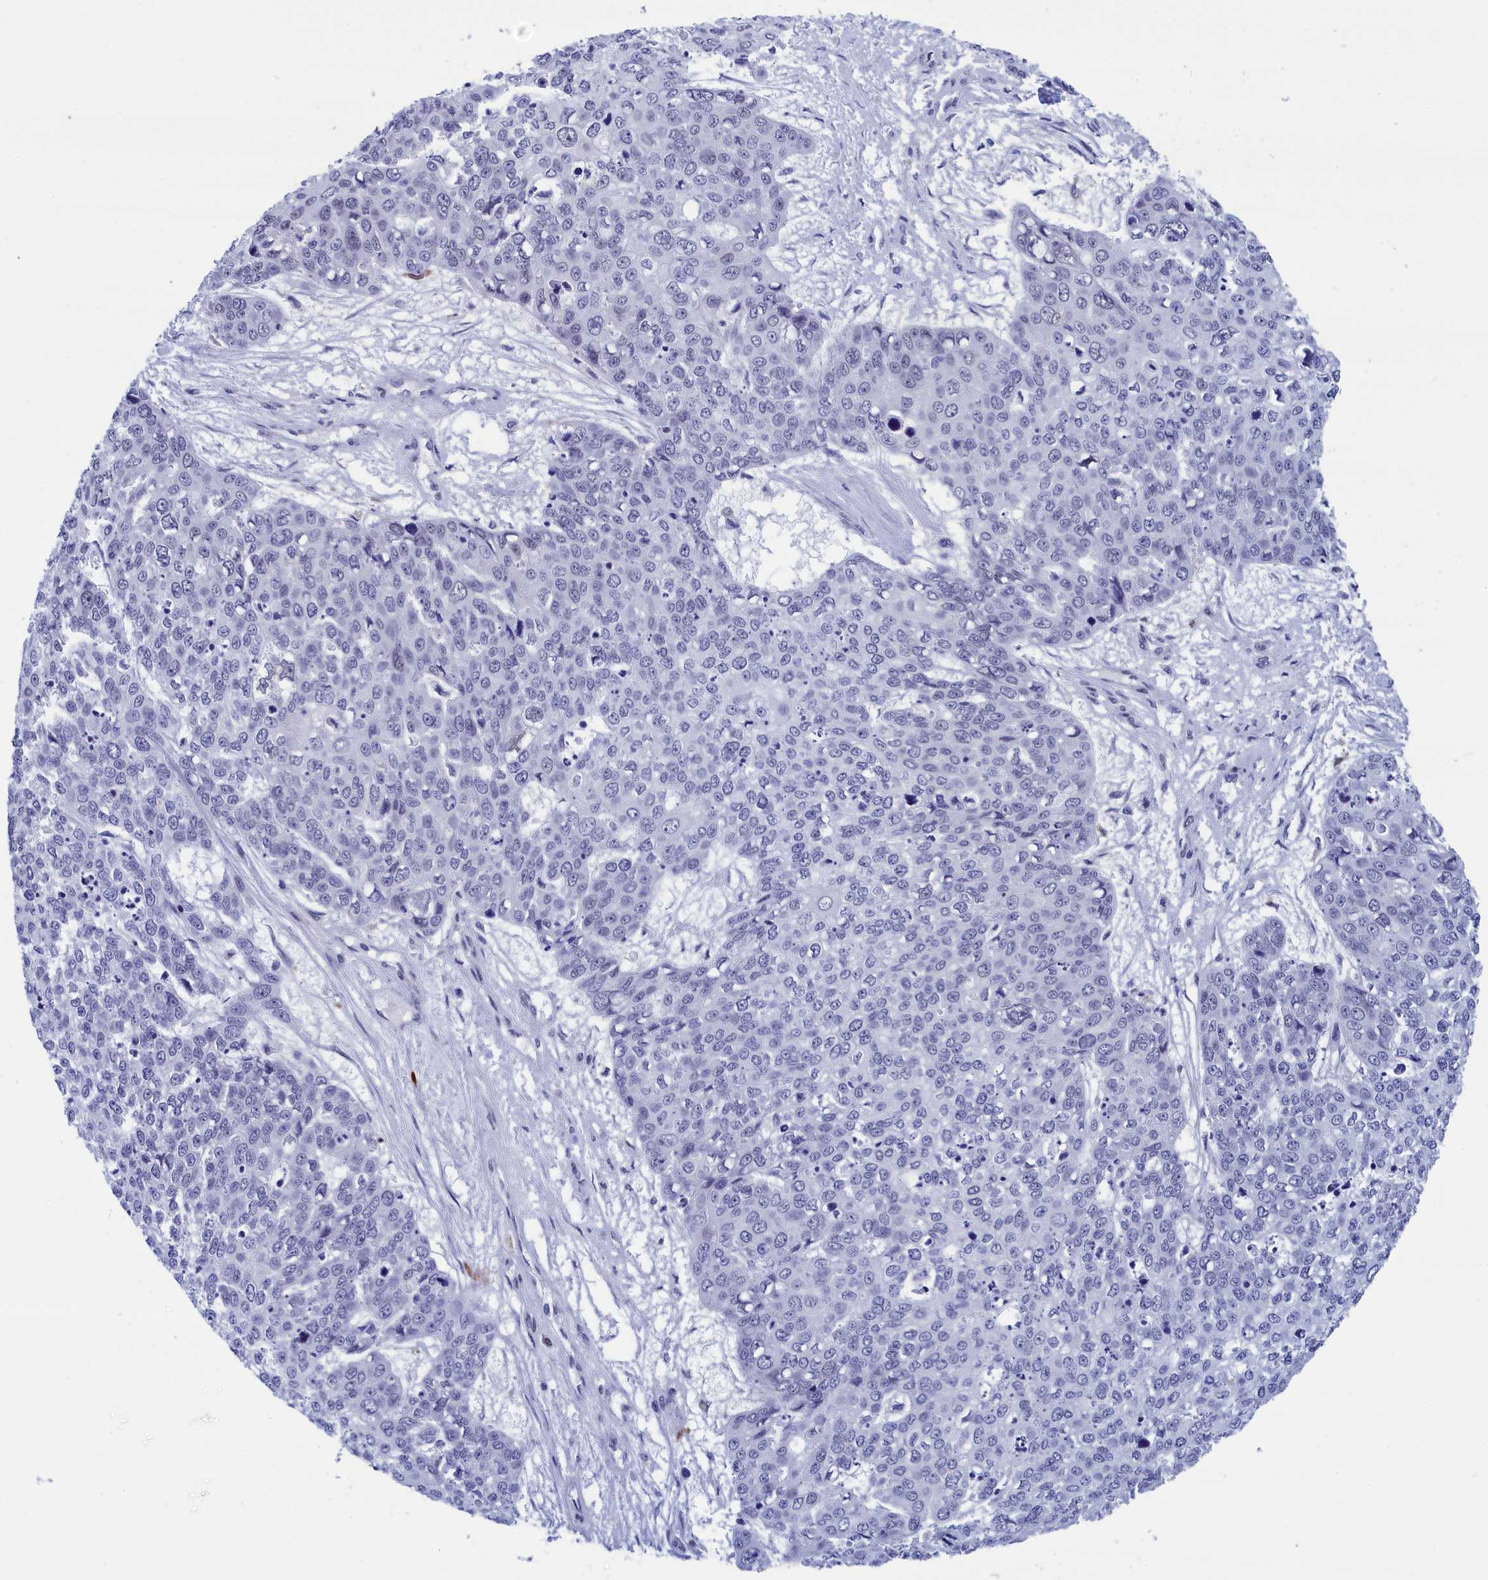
{"staining": {"intensity": "negative", "quantity": "none", "location": "none"}, "tissue": "skin cancer", "cell_type": "Tumor cells", "image_type": "cancer", "snomed": [{"axis": "morphology", "description": "Squamous cell carcinoma, NOS"}, {"axis": "topography", "description": "Skin"}], "caption": "Skin cancer was stained to show a protein in brown. There is no significant expression in tumor cells. (Immunohistochemistry (ihc), brightfield microscopy, high magnification).", "gene": "WDR83", "patient": {"sex": "male", "age": 71}}